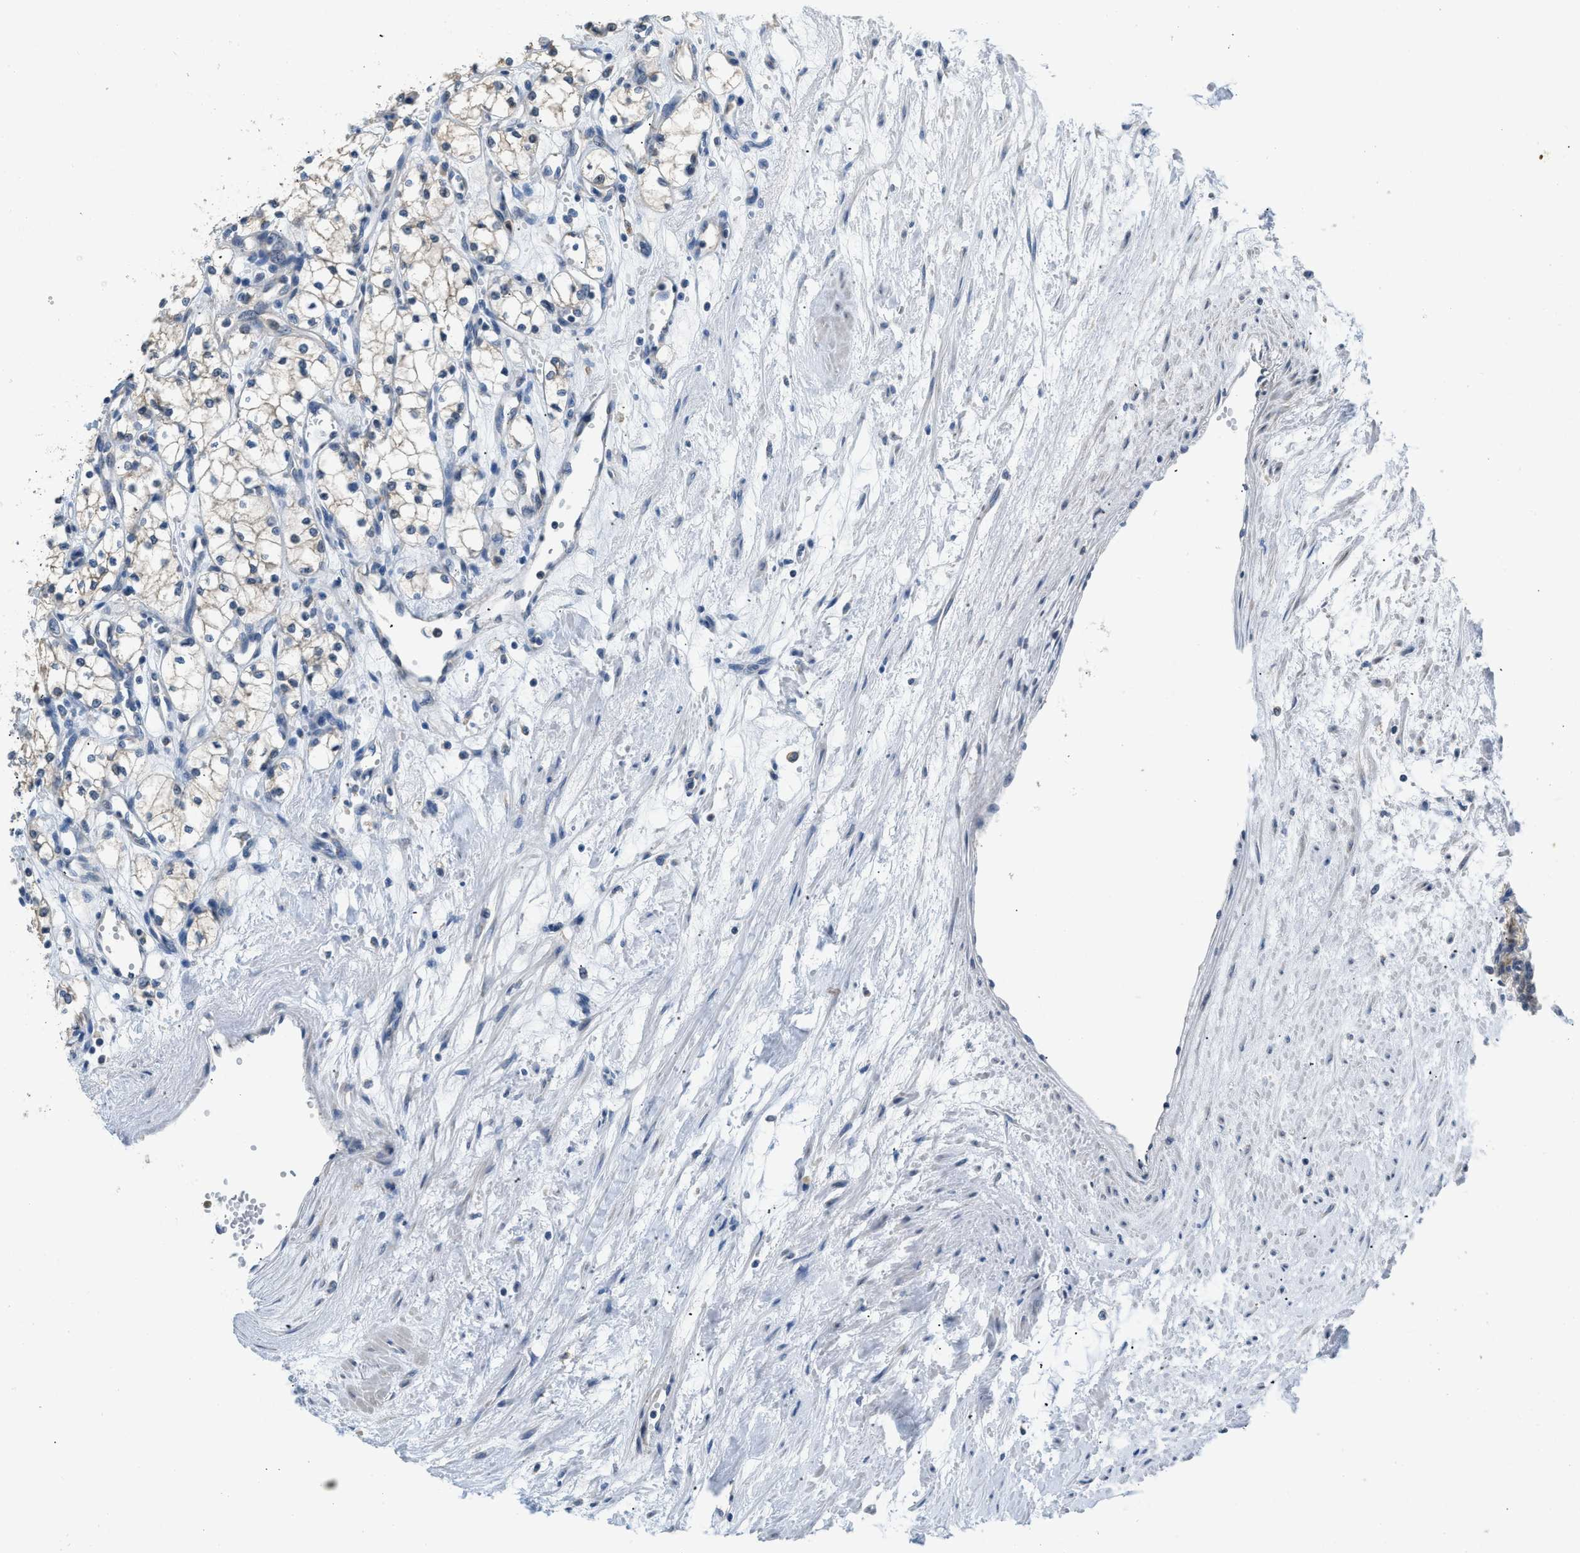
{"staining": {"intensity": "negative", "quantity": "none", "location": "none"}, "tissue": "renal cancer", "cell_type": "Tumor cells", "image_type": "cancer", "snomed": [{"axis": "morphology", "description": "Adenocarcinoma, NOS"}, {"axis": "topography", "description": "Kidney"}], "caption": "The micrograph shows no staining of tumor cells in renal cancer (adenocarcinoma).", "gene": "TOMM34", "patient": {"sex": "male", "age": 59}}